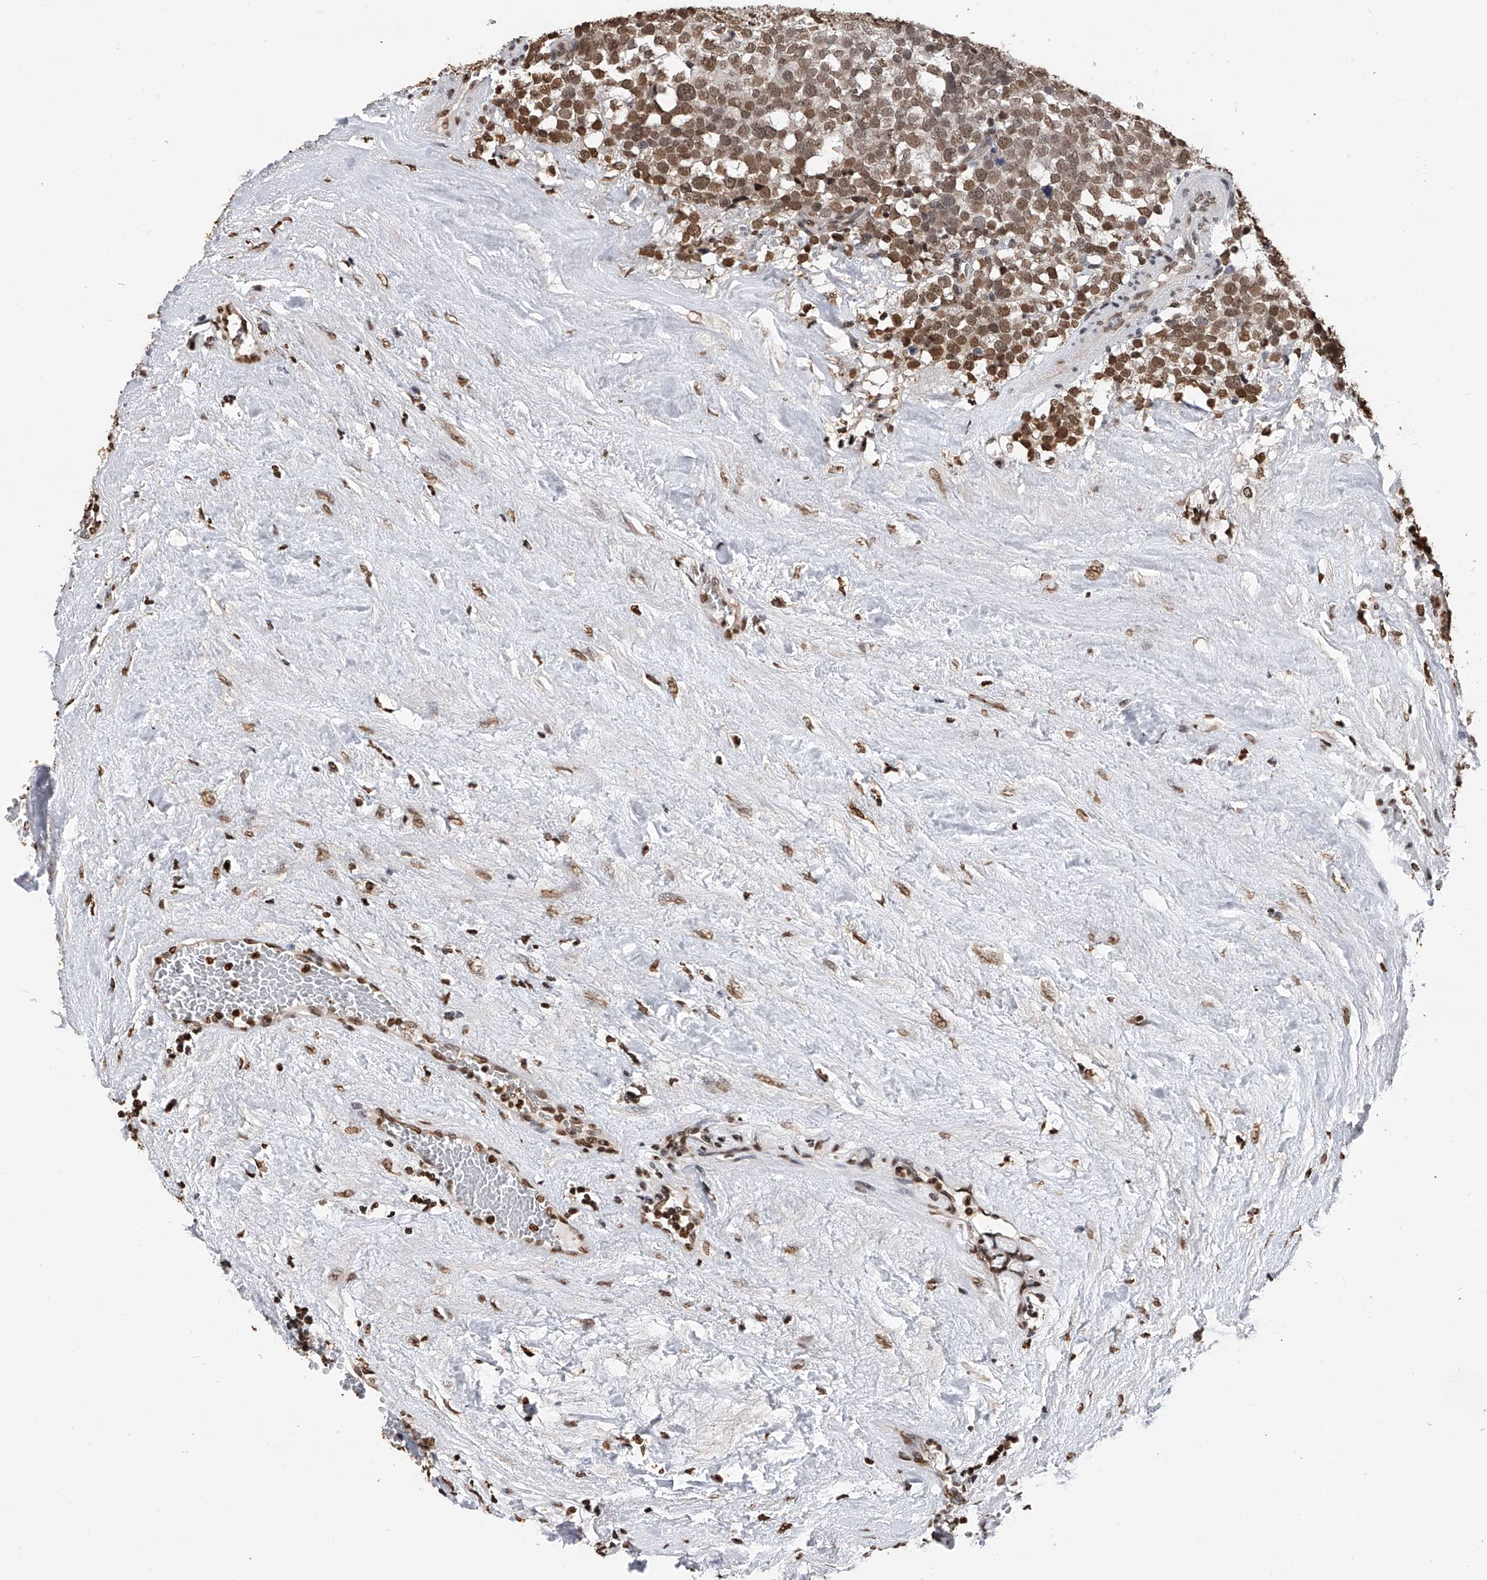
{"staining": {"intensity": "moderate", "quantity": ">75%", "location": "nuclear"}, "tissue": "testis cancer", "cell_type": "Tumor cells", "image_type": "cancer", "snomed": [{"axis": "morphology", "description": "Seminoma, NOS"}, {"axis": "topography", "description": "Testis"}], "caption": "Immunohistochemistry (IHC) of testis cancer exhibits medium levels of moderate nuclear expression in about >75% of tumor cells.", "gene": "CFAP410", "patient": {"sex": "male", "age": 71}}